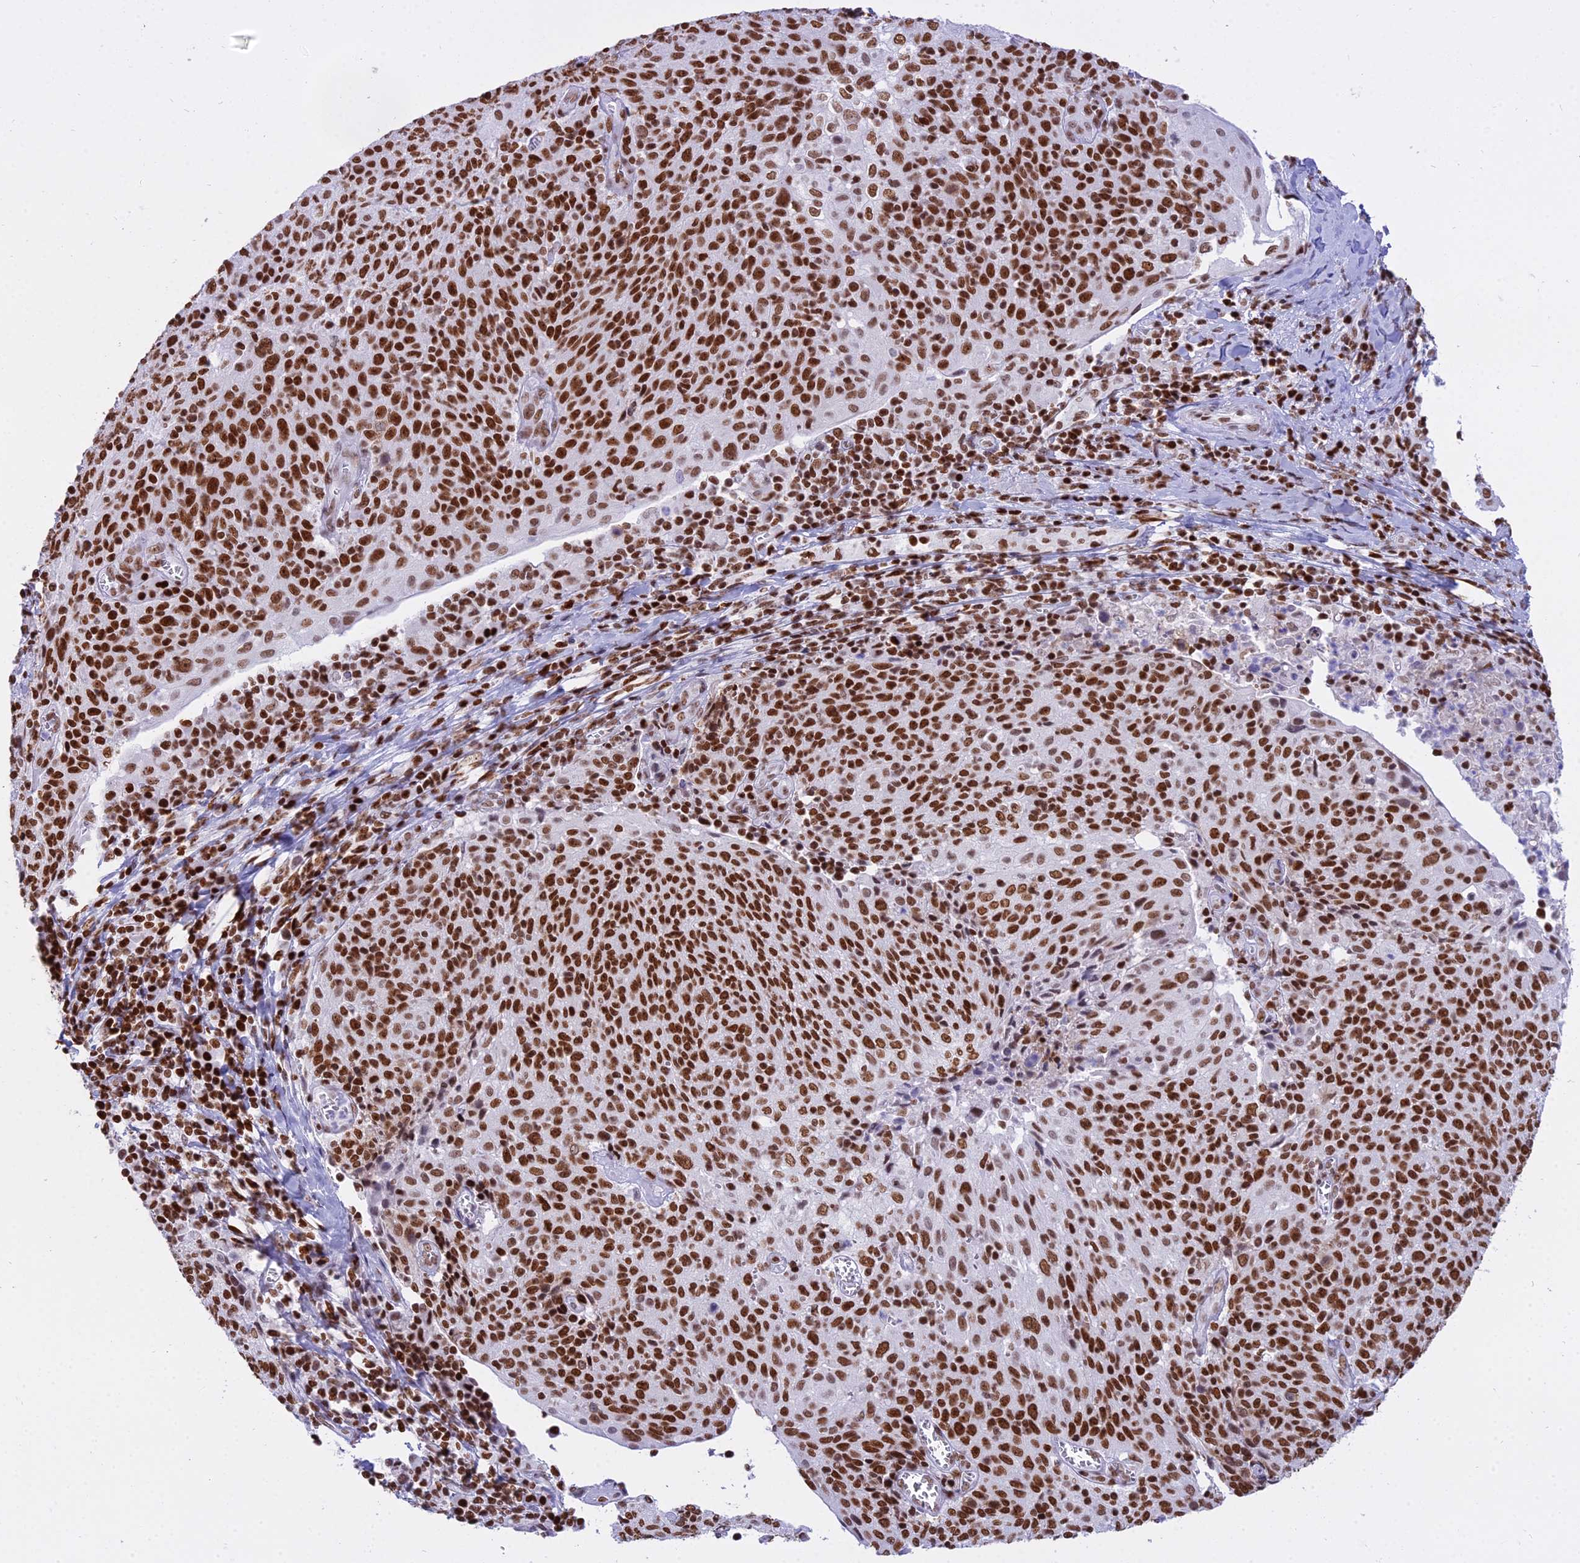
{"staining": {"intensity": "strong", "quantity": ">75%", "location": "nuclear"}, "tissue": "cervical cancer", "cell_type": "Tumor cells", "image_type": "cancer", "snomed": [{"axis": "morphology", "description": "Squamous cell carcinoma, NOS"}, {"axis": "topography", "description": "Cervix"}], "caption": "Cervical cancer tissue reveals strong nuclear positivity in about >75% of tumor cells, visualized by immunohistochemistry. (DAB = brown stain, brightfield microscopy at high magnification).", "gene": "PARP1", "patient": {"sex": "female", "age": 52}}